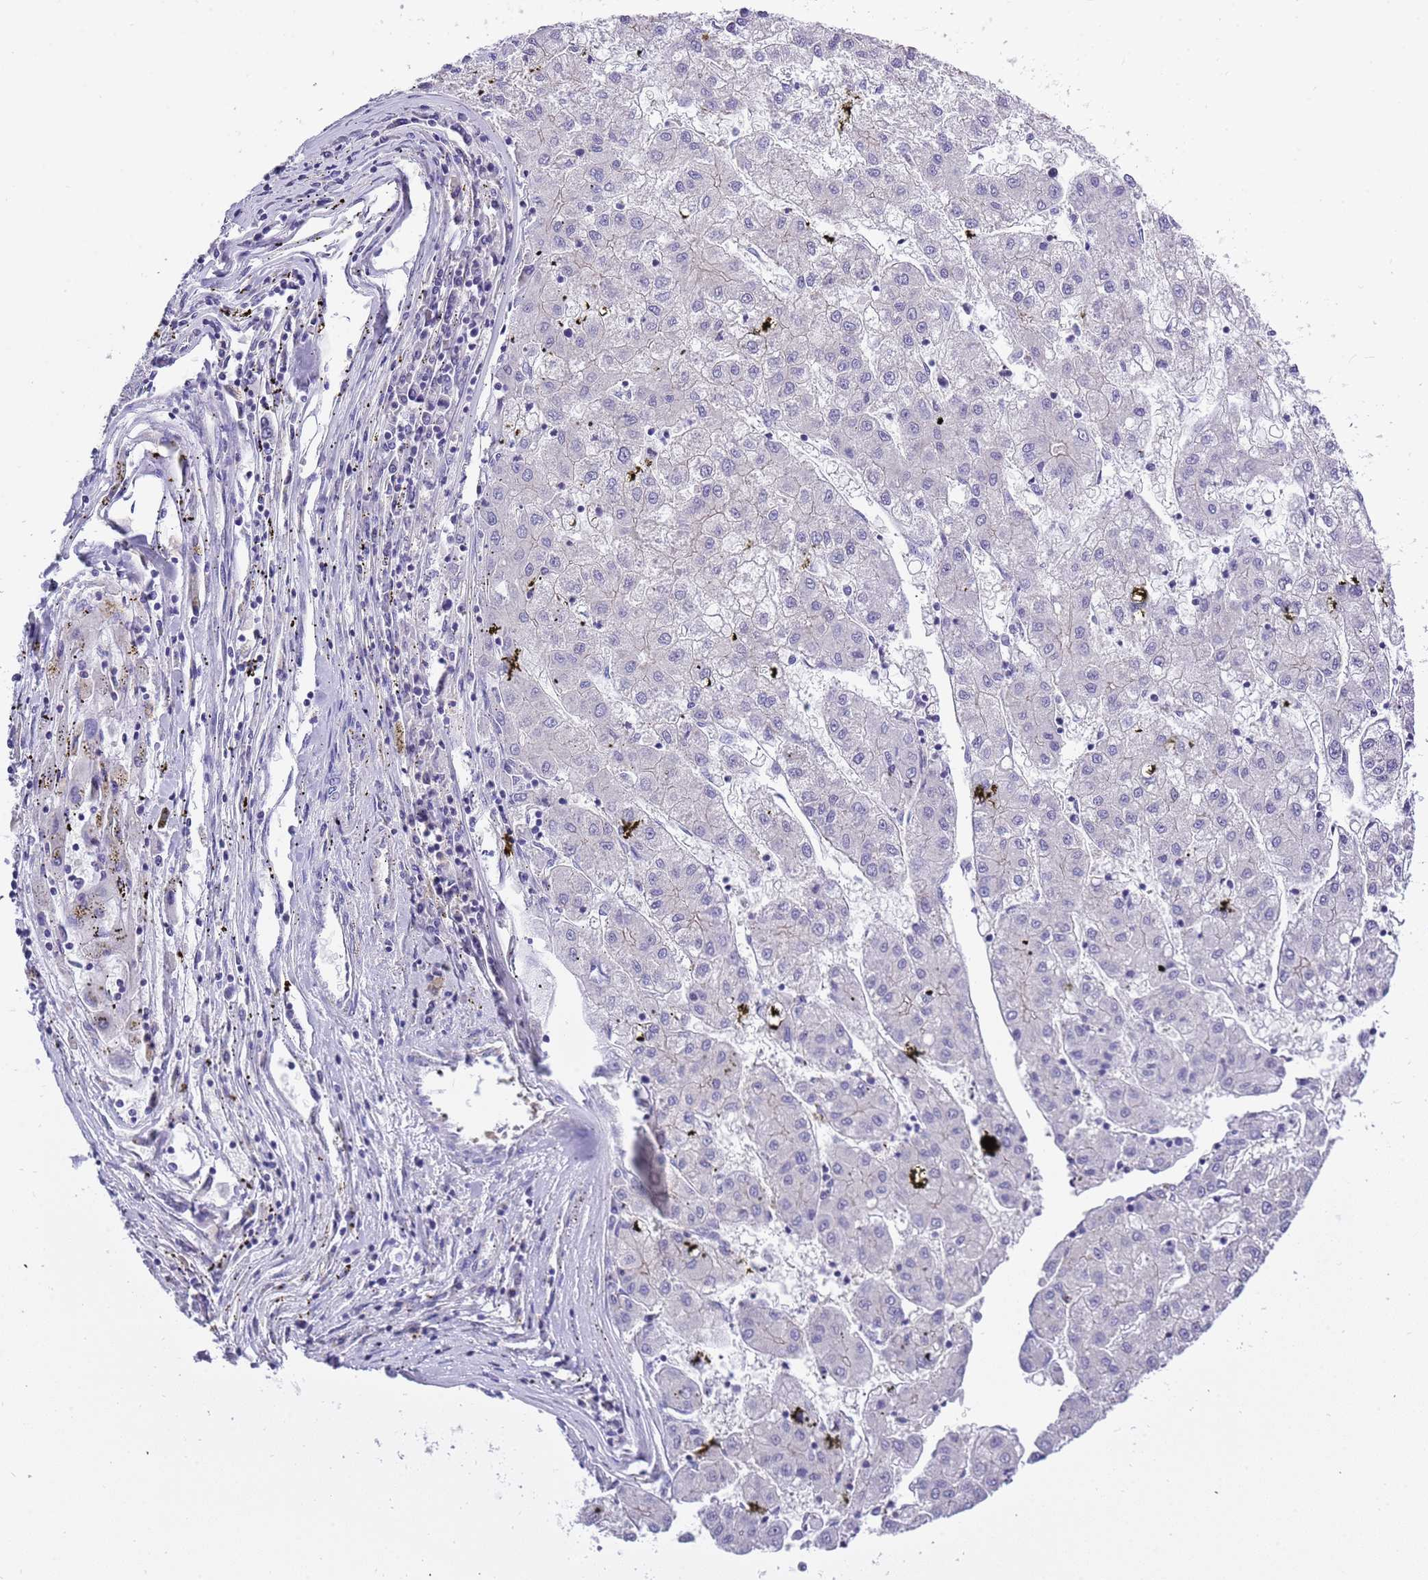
{"staining": {"intensity": "negative", "quantity": "none", "location": "none"}, "tissue": "liver cancer", "cell_type": "Tumor cells", "image_type": "cancer", "snomed": [{"axis": "morphology", "description": "Carcinoma, Hepatocellular, NOS"}, {"axis": "topography", "description": "Liver"}], "caption": "Immunohistochemical staining of liver hepatocellular carcinoma displays no significant positivity in tumor cells.", "gene": "STIP1", "patient": {"sex": "male", "age": 72}}